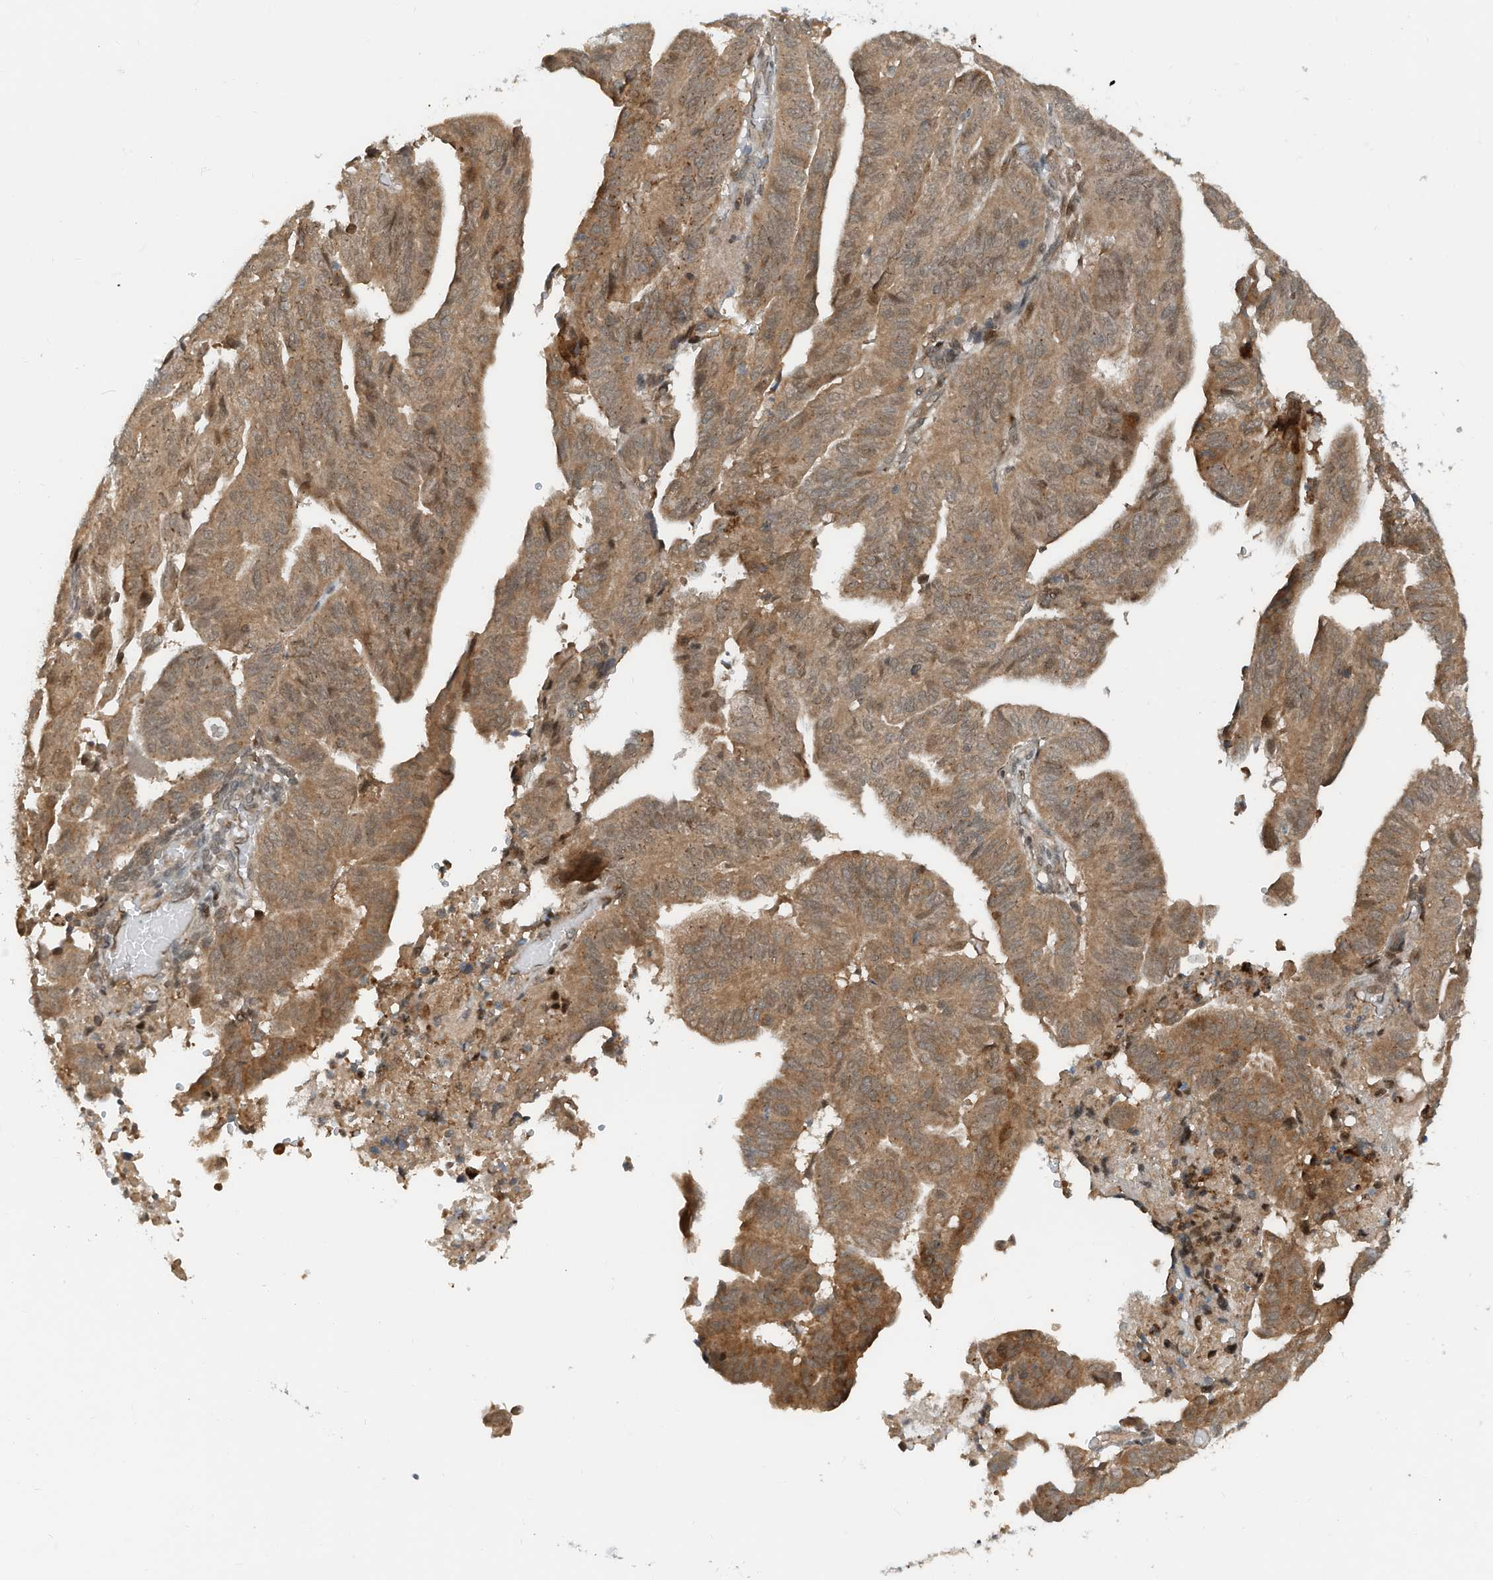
{"staining": {"intensity": "moderate", "quantity": ">75%", "location": "cytoplasmic/membranous,nuclear"}, "tissue": "endometrial cancer", "cell_type": "Tumor cells", "image_type": "cancer", "snomed": [{"axis": "morphology", "description": "Adenocarcinoma, NOS"}, {"axis": "topography", "description": "Uterus"}], "caption": "IHC of endometrial adenocarcinoma reveals medium levels of moderate cytoplasmic/membranous and nuclear positivity in approximately >75% of tumor cells. (Brightfield microscopy of DAB IHC at high magnification).", "gene": "RMND1", "patient": {"sex": "female", "age": 77}}